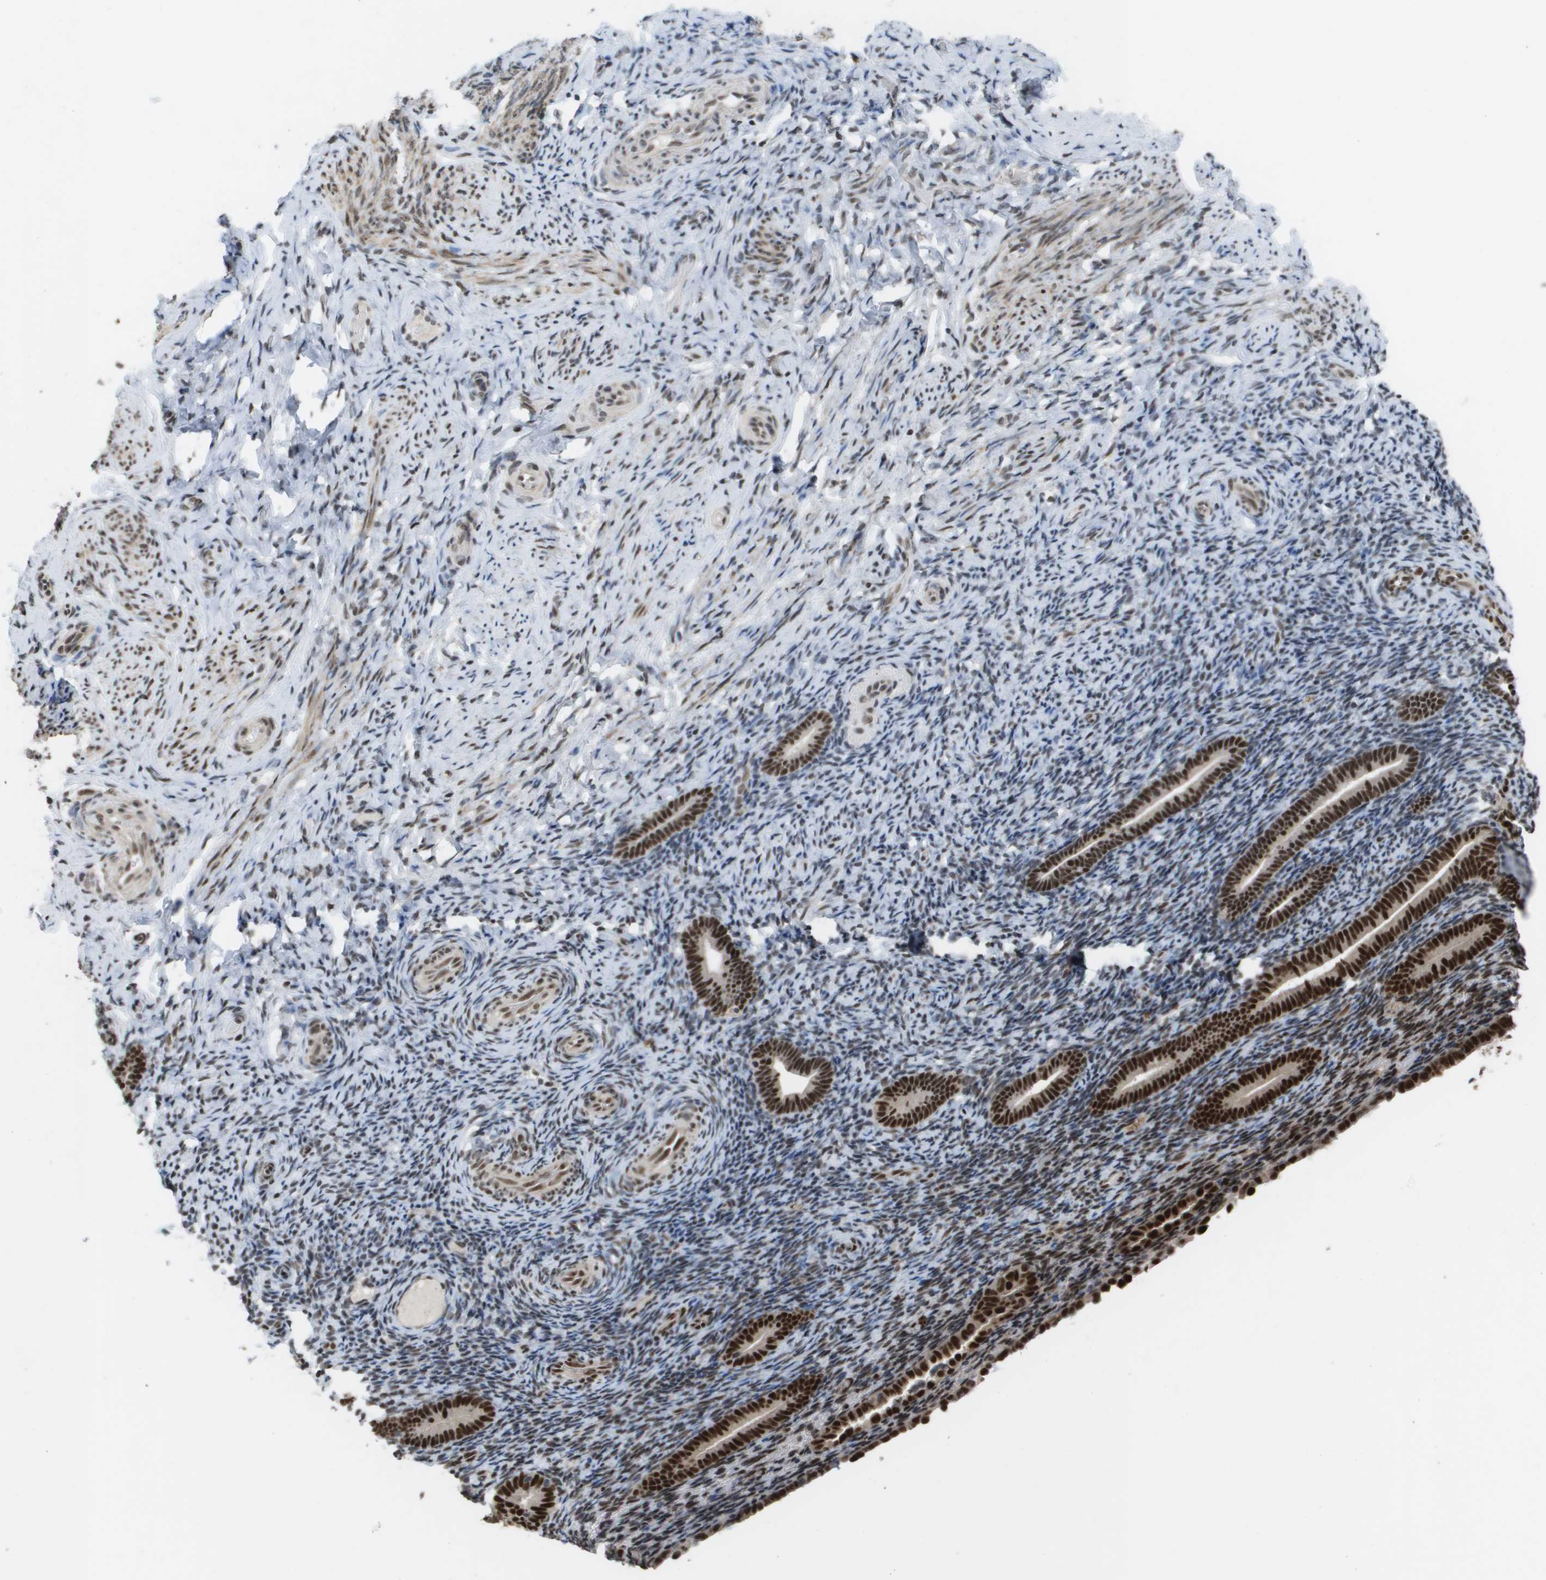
{"staining": {"intensity": "moderate", "quantity": ">75%", "location": "nuclear"}, "tissue": "endometrium", "cell_type": "Cells in endometrial stroma", "image_type": "normal", "snomed": [{"axis": "morphology", "description": "Normal tissue, NOS"}, {"axis": "topography", "description": "Endometrium"}], "caption": "Protein staining of normal endometrium exhibits moderate nuclear expression in about >75% of cells in endometrial stroma. The staining is performed using DAB (3,3'-diaminobenzidine) brown chromogen to label protein expression. The nuclei are counter-stained blue using hematoxylin.", "gene": "CDT1", "patient": {"sex": "female", "age": 51}}